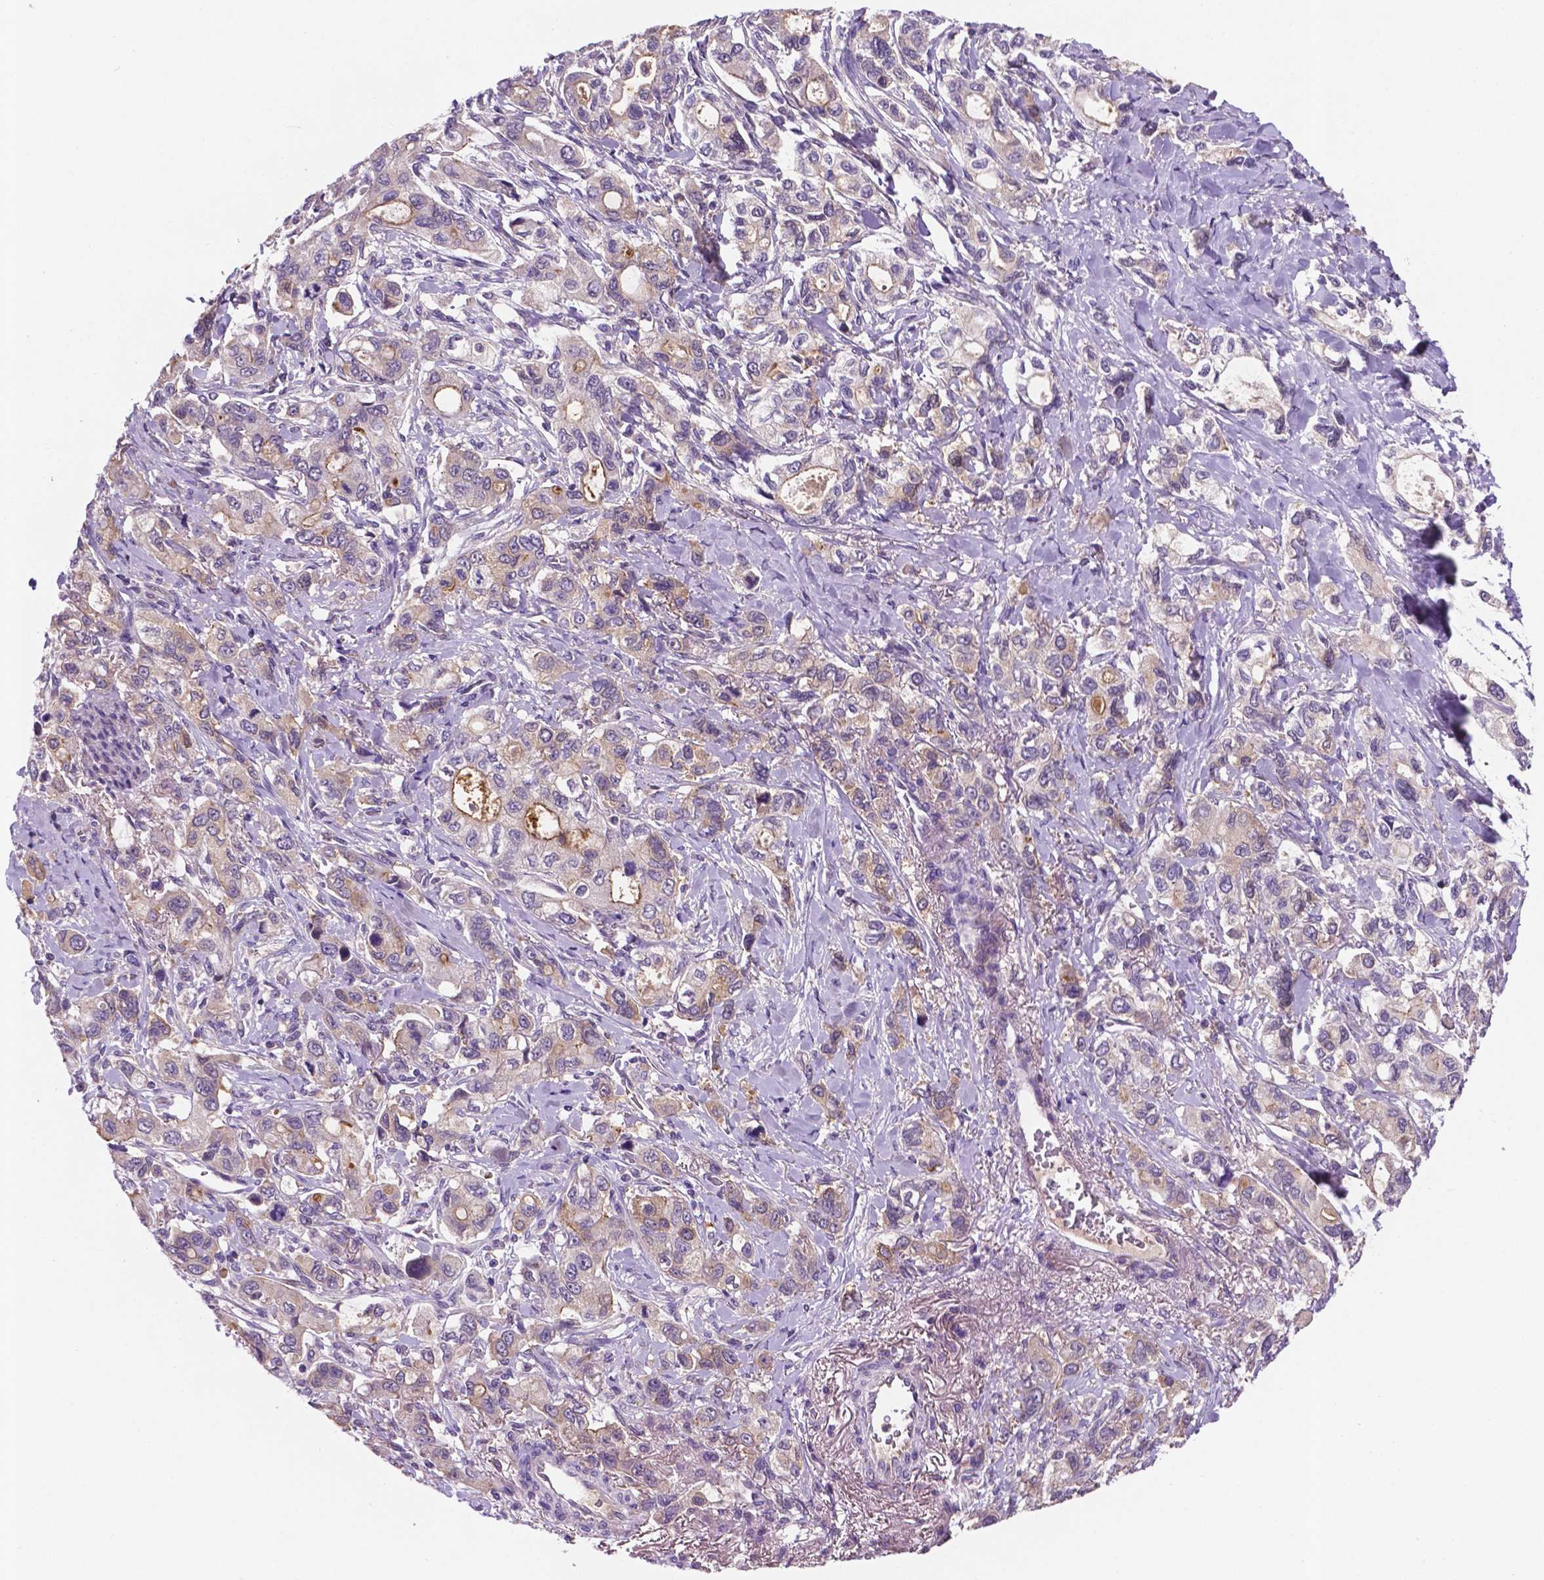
{"staining": {"intensity": "weak", "quantity": ">75%", "location": "cytoplasmic/membranous"}, "tissue": "stomach cancer", "cell_type": "Tumor cells", "image_type": "cancer", "snomed": [{"axis": "morphology", "description": "Adenocarcinoma, NOS"}, {"axis": "topography", "description": "Stomach"}], "caption": "Stomach adenocarcinoma stained with immunohistochemistry exhibits weak cytoplasmic/membranous staining in approximately >75% of tumor cells. Immunohistochemistry stains the protein of interest in brown and the nuclei are stained blue.", "gene": "TM4SF20", "patient": {"sex": "male", "age": 63}}